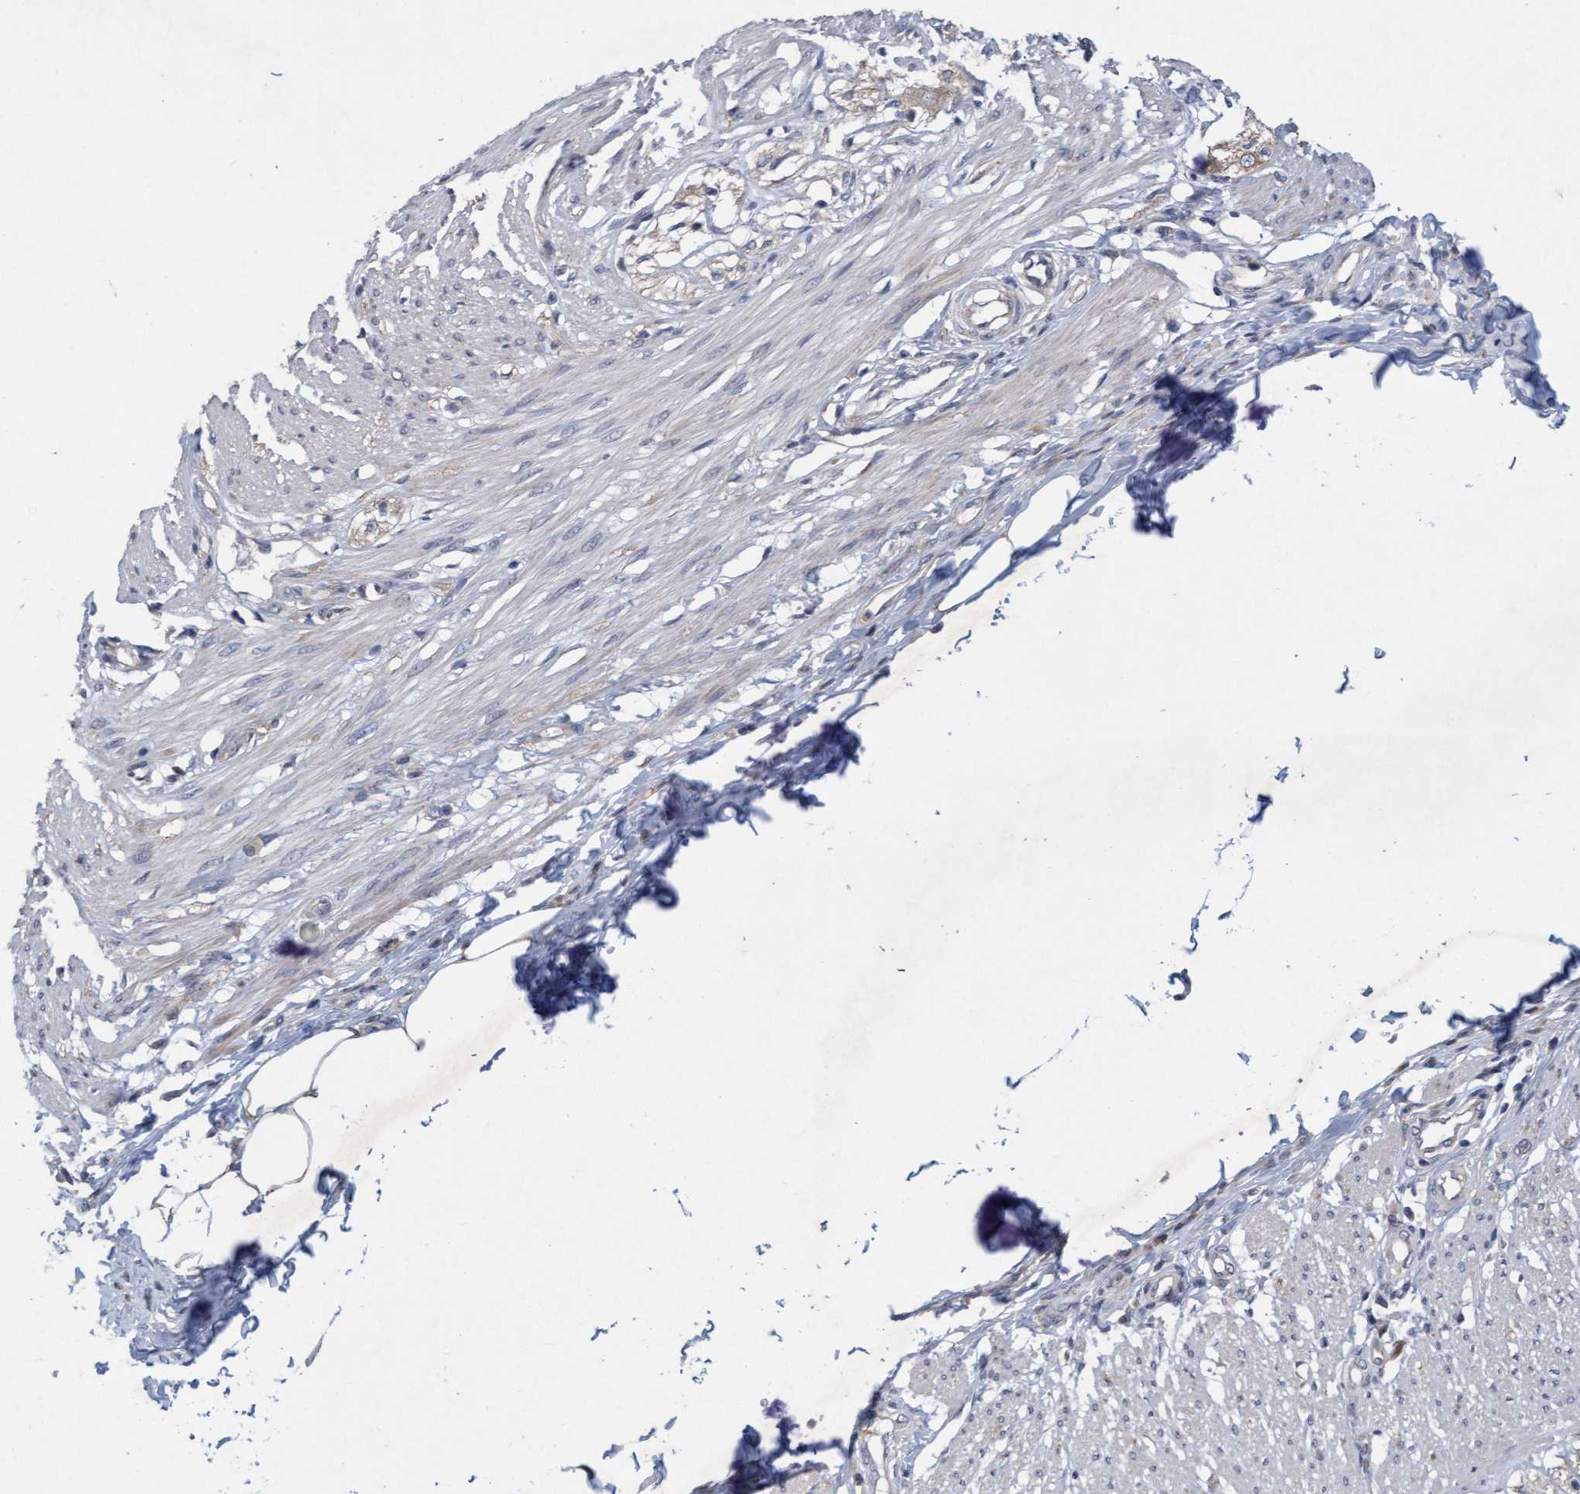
{"staining": {"intensity": "weak", "quantity": "<25%", "location": "cytoplasmic/membranous"}, "tissue": "smooth muscle", "cell_type": "Smooth muscle cells", "image_type": "normal", "snomed": [{"axis": "morphology", "description": "Normal tissue, NOS"}, {"axis": "morphology", "description": "Adenocarcinoma, NOS"}, {"axis": "topography", "description": "Colon"}, {"axis": "topography", "description": "Peripheral nerve tissue"}], "caption": "Immunohistochemical staining of normal human smooth muscle displays no significant expression in smooth muscle cells.", "gene": "DDHD2", "patient": {"sex": "male", "age": 14}}